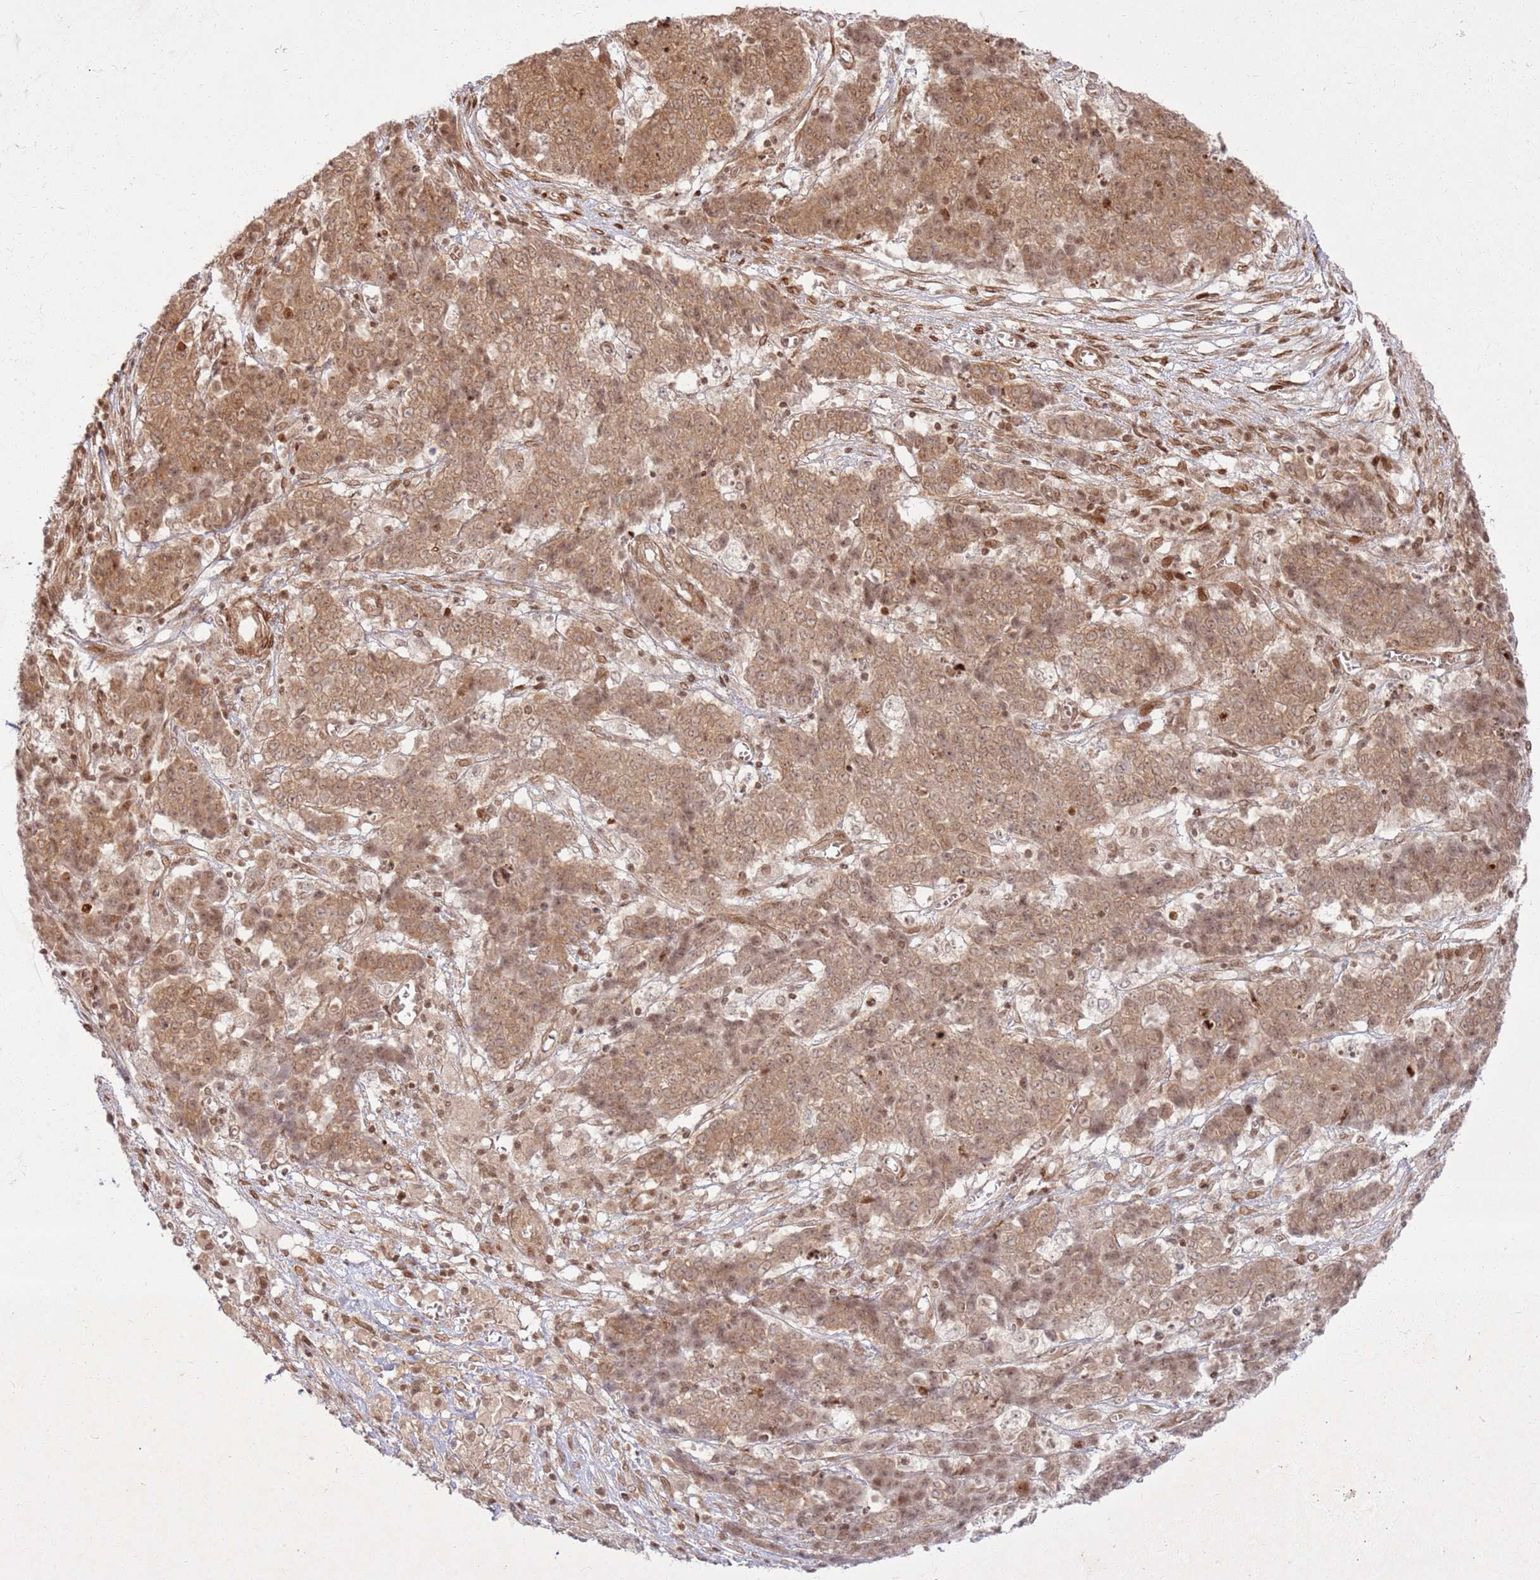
{"staining": {"intensity": "moderate", "quantity": ">75%", "location": "cytoplasmic/membranous,nuclear"}, "tissue": "ovarian cancer", "cell_type": "Tumor cells", "image_type": "cancer", "snomed": [{"axis": "morphology", "description": "Carcinoma, endometroid"}, {"axis": "topography", "description": "Ovary"}], "caption": "Protein staining by IHC exhibits moderate cytoplasmic/membranous and nuclear staining in about >75% of tumor cells in endometroid carcinoma (ovarian).", "gene": "KLHL36", "patient": {"sex": "female", "age": 42}}